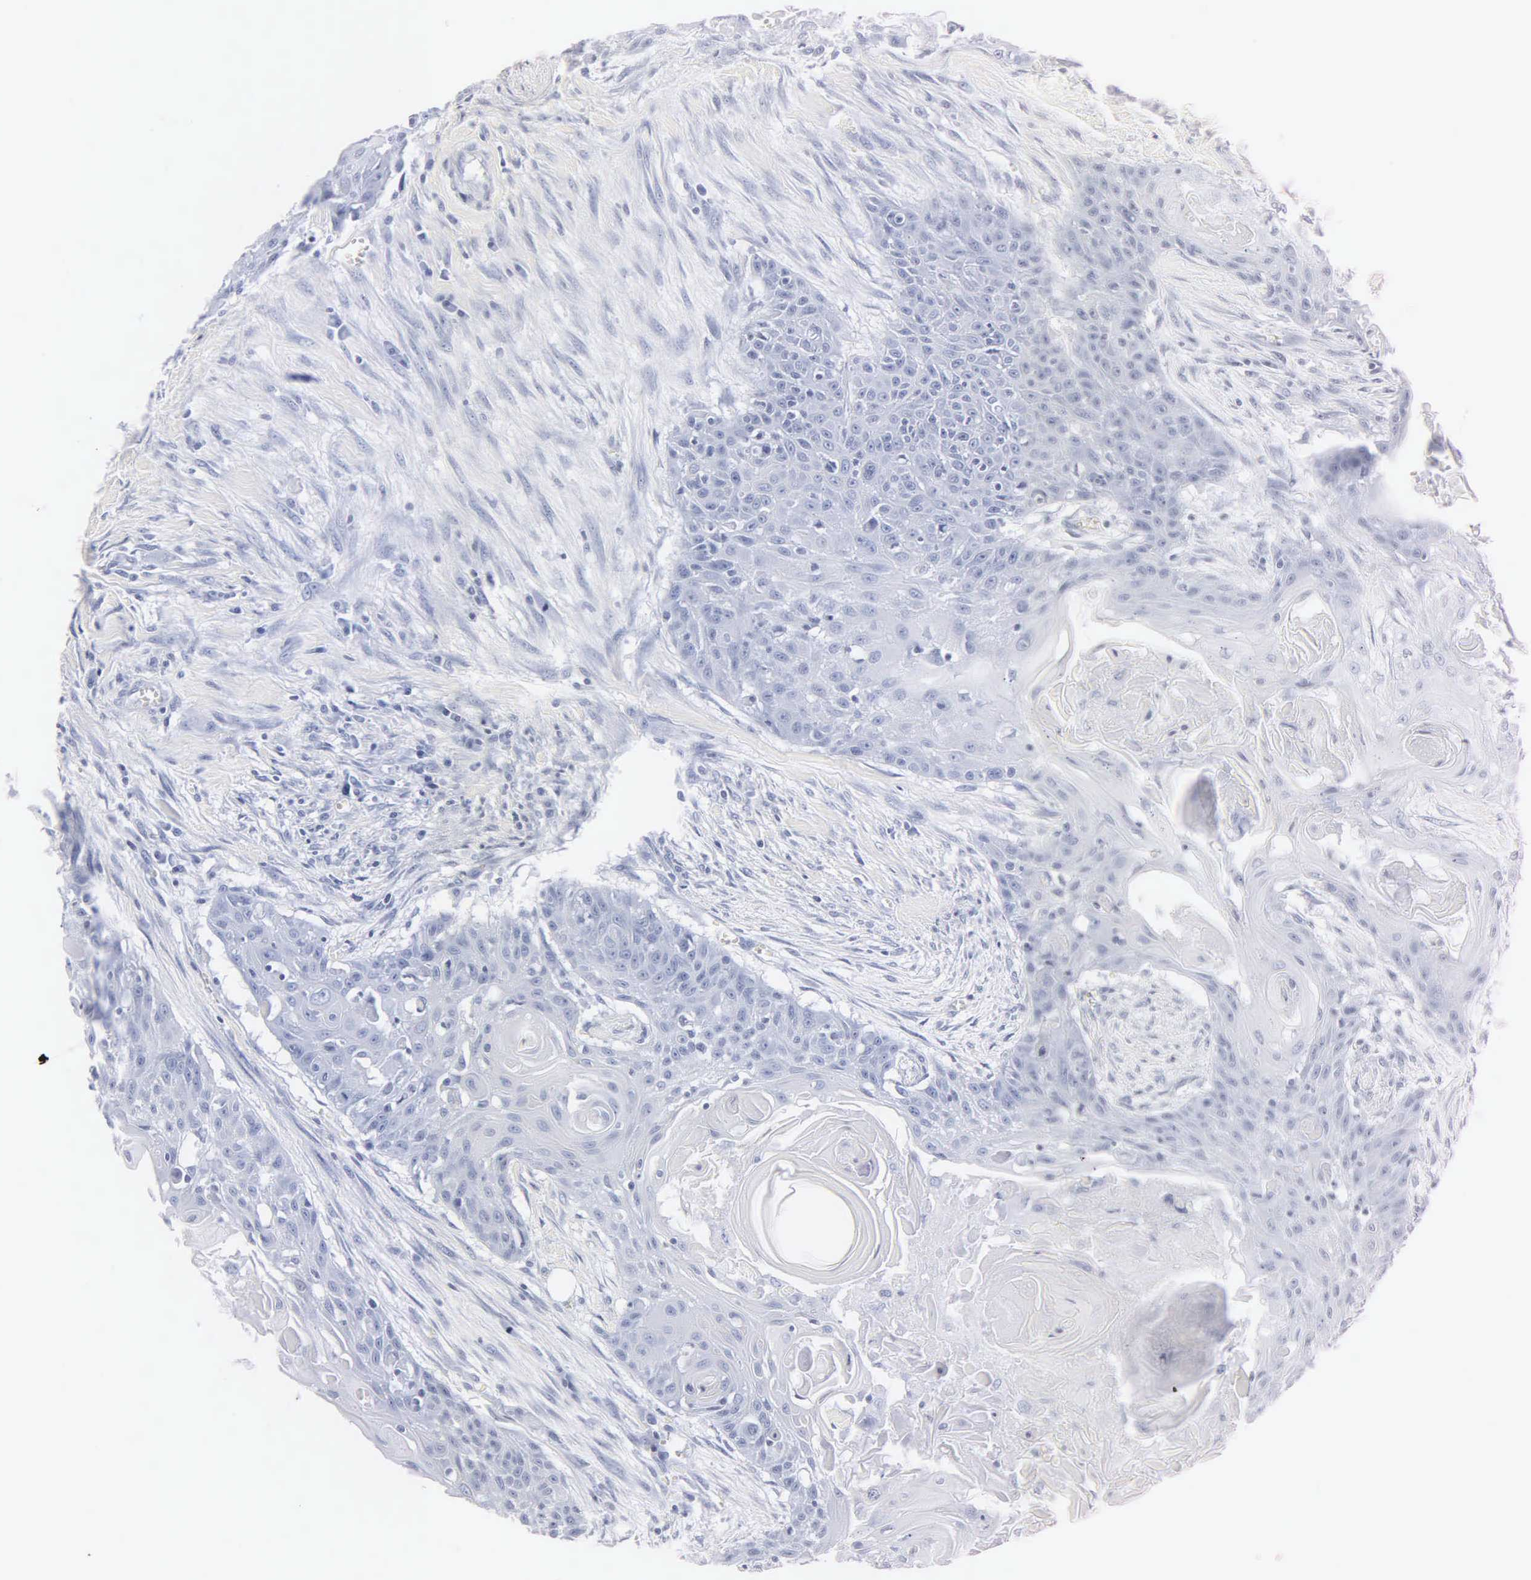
{"staining": {"intensity": "negative", "quantity": "none", "location": "none"}, "tissue": "head and neck cancer", "cell_type": "Tumor cells", "image_type": "cancer", "snomed": [{"axis": "morphology", "description": "Squamous cell carcinoma, NOS"}, {"axis": "morphology", "description": "Squamous cell carcinoma, metastatic, NOS"}, {"axis": "topography", "description": "Lymph node"}, {"axis": "topography", "description": "Salivary gland"}, {"axis": "topography", "description": "Head-Neck"}], "caption": "DAB immunohistochemical staining of human metastatic squamous cell carcinoma (head and neck) shows no significant expression in tumor cells.", "gene": "MB", "patient": {"sex": "female", "age": 74}}